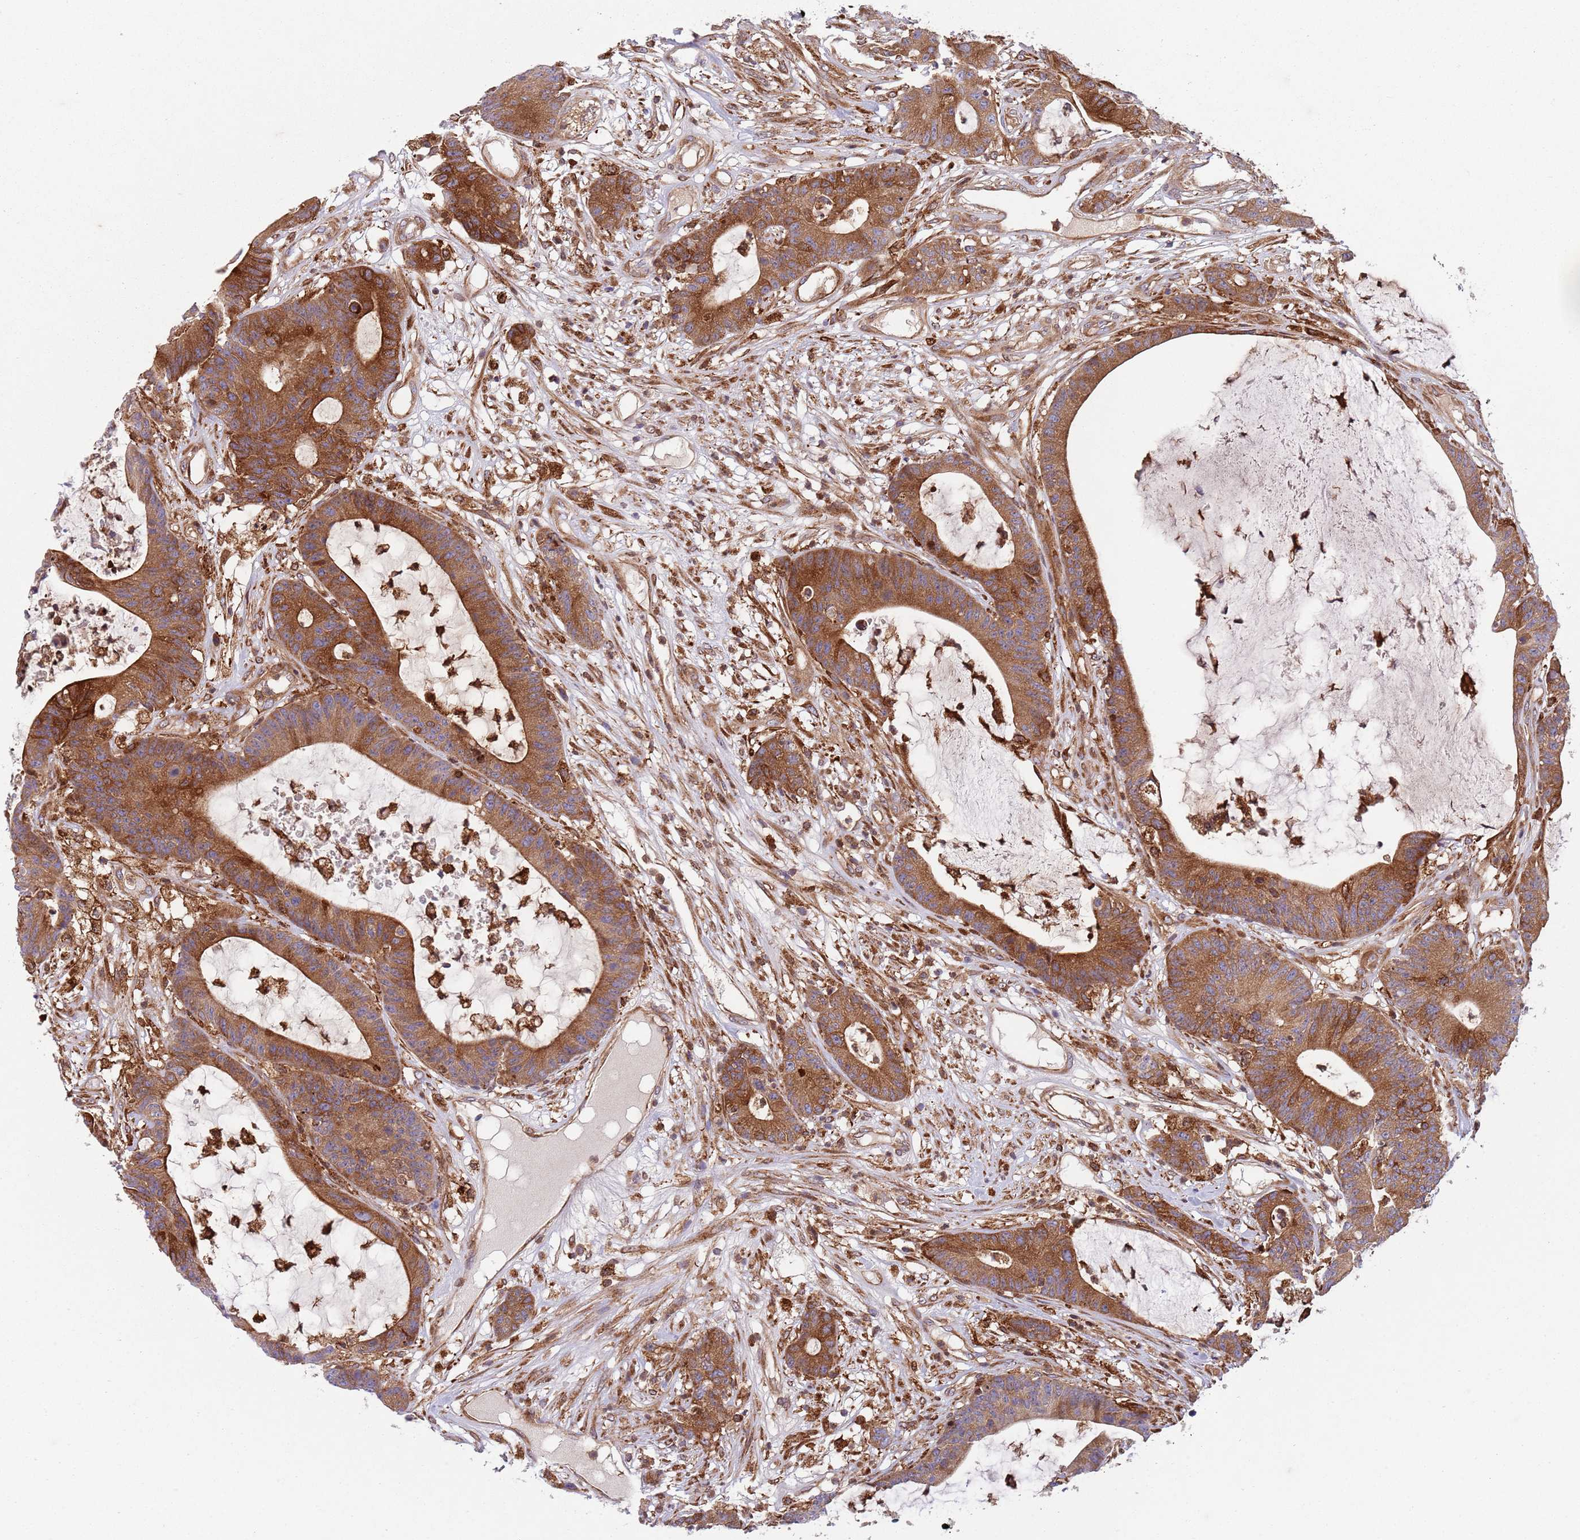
{"staining": {"intensity": "strong", "quantity": "25%-75%", "location": "cytoplasmic/membranous"}, "tissue": "colorectal cancer", "cell_type": "Tumor cells", "image_type": "cancer", "snomed": [{"axis": "morphology", "description": "Adenocarcinoma, NOS"}, {"axis": "topography", "description": "Colon"}], "caption": "Protein analysis of colorectal cancer tissue exhibits strong cytoplasmic/membranous staining in about 25%-75% of tumor cells. (Brightfield microscopy of DAB IHC at high magnification).", "gene": "ZMYM5", "patient": {"sex": "female", "age": 84}}